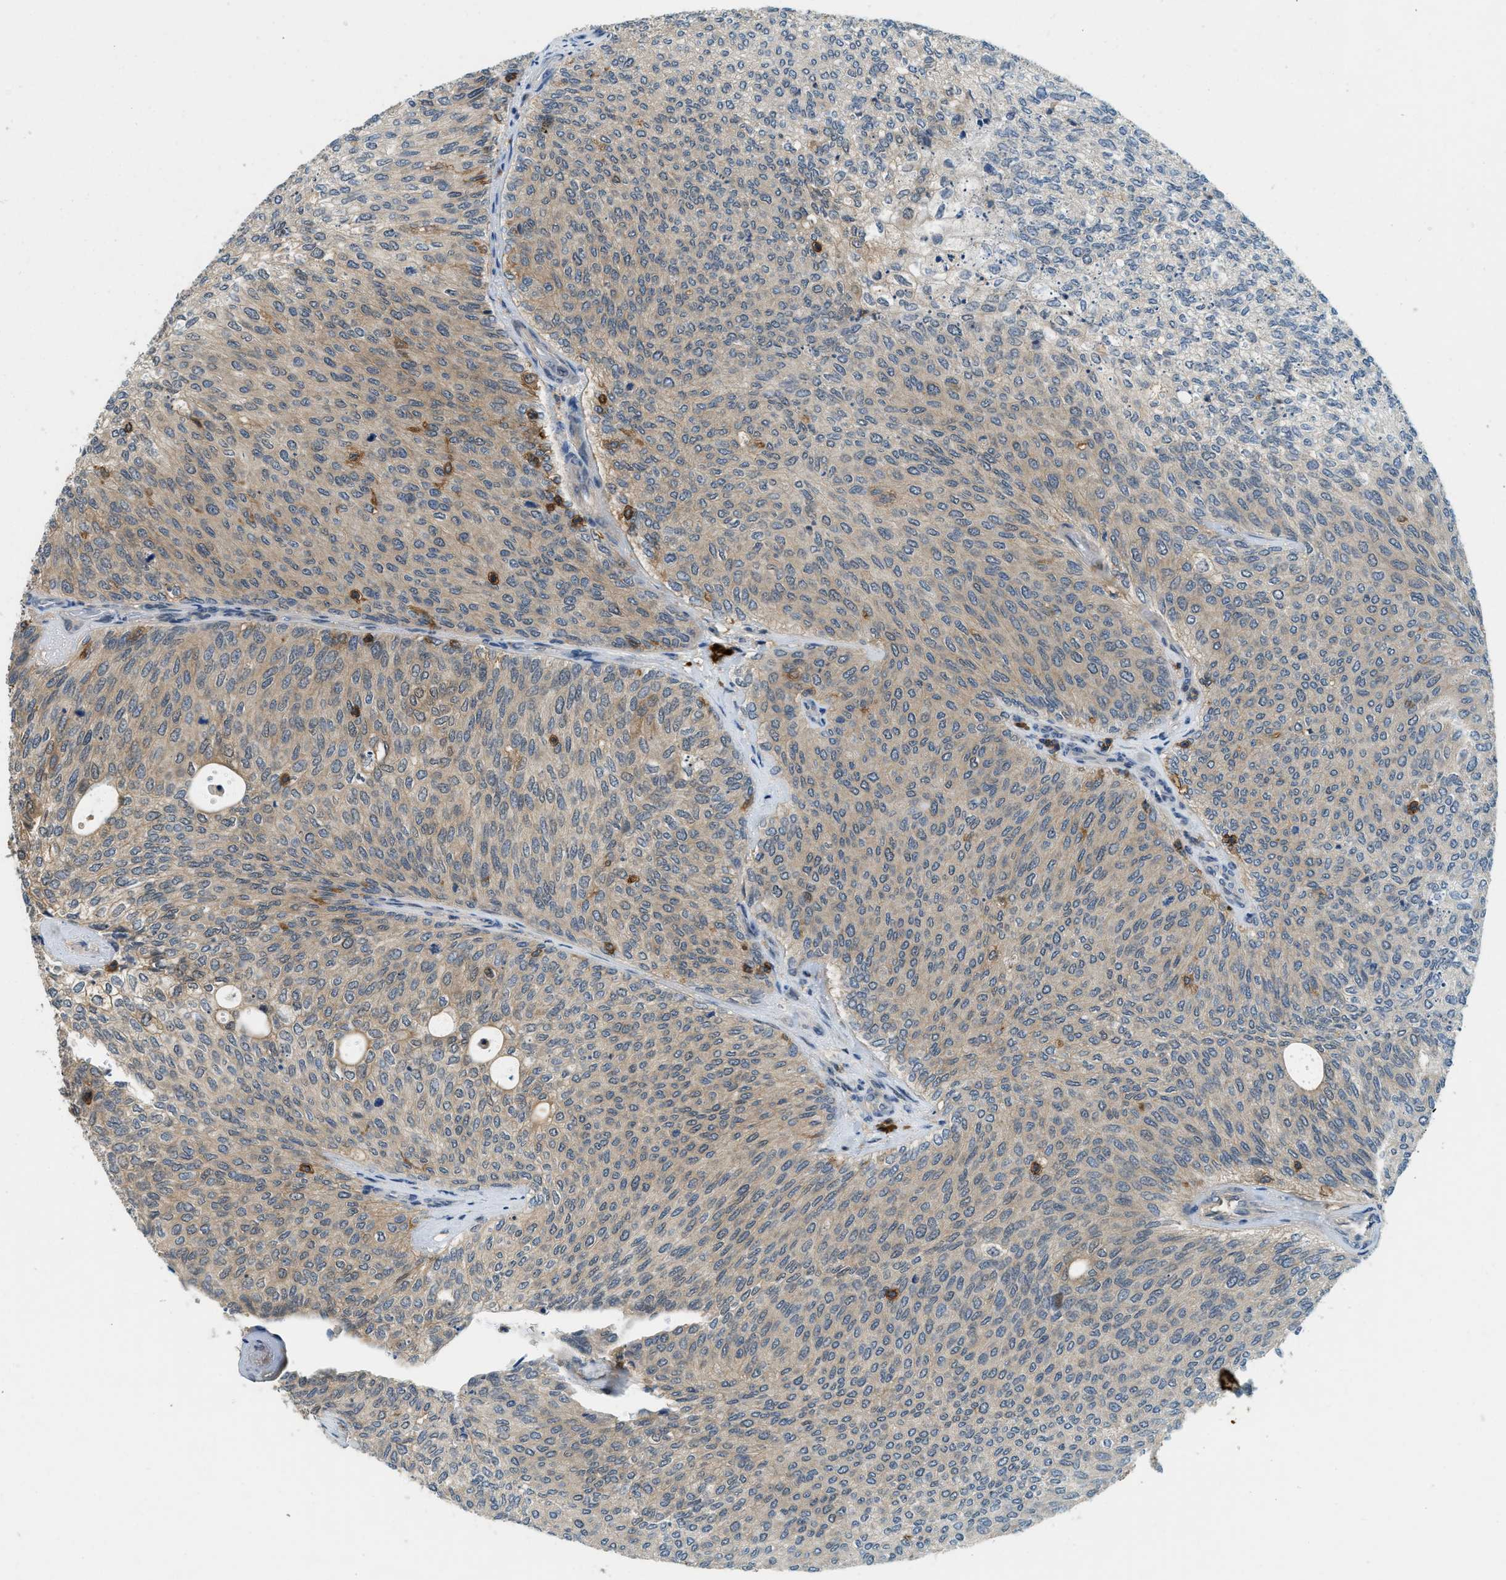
{"staining": {"intensity": "weak", "quantity": ">75%", "location": "cytoplasmic/membranous"}, "tissue": "urothelial cancer", "cell_type": "Tumor cells", "image_type": "cancer", "snomed": [{"axis": "morphology", "description": "Urothelial carcinoma, Low grade"}, {"axis": "topography", "description": "Urinary bladder"}], "caption": "Immunohistochemical staining of urothelial cancer demonstrates low levels of weak cytoplasmic/membranous protein expression in approximately >75% of tumor cells.", "gene": "GMPPB", "patient": {"sex": "female", "age": 79}}